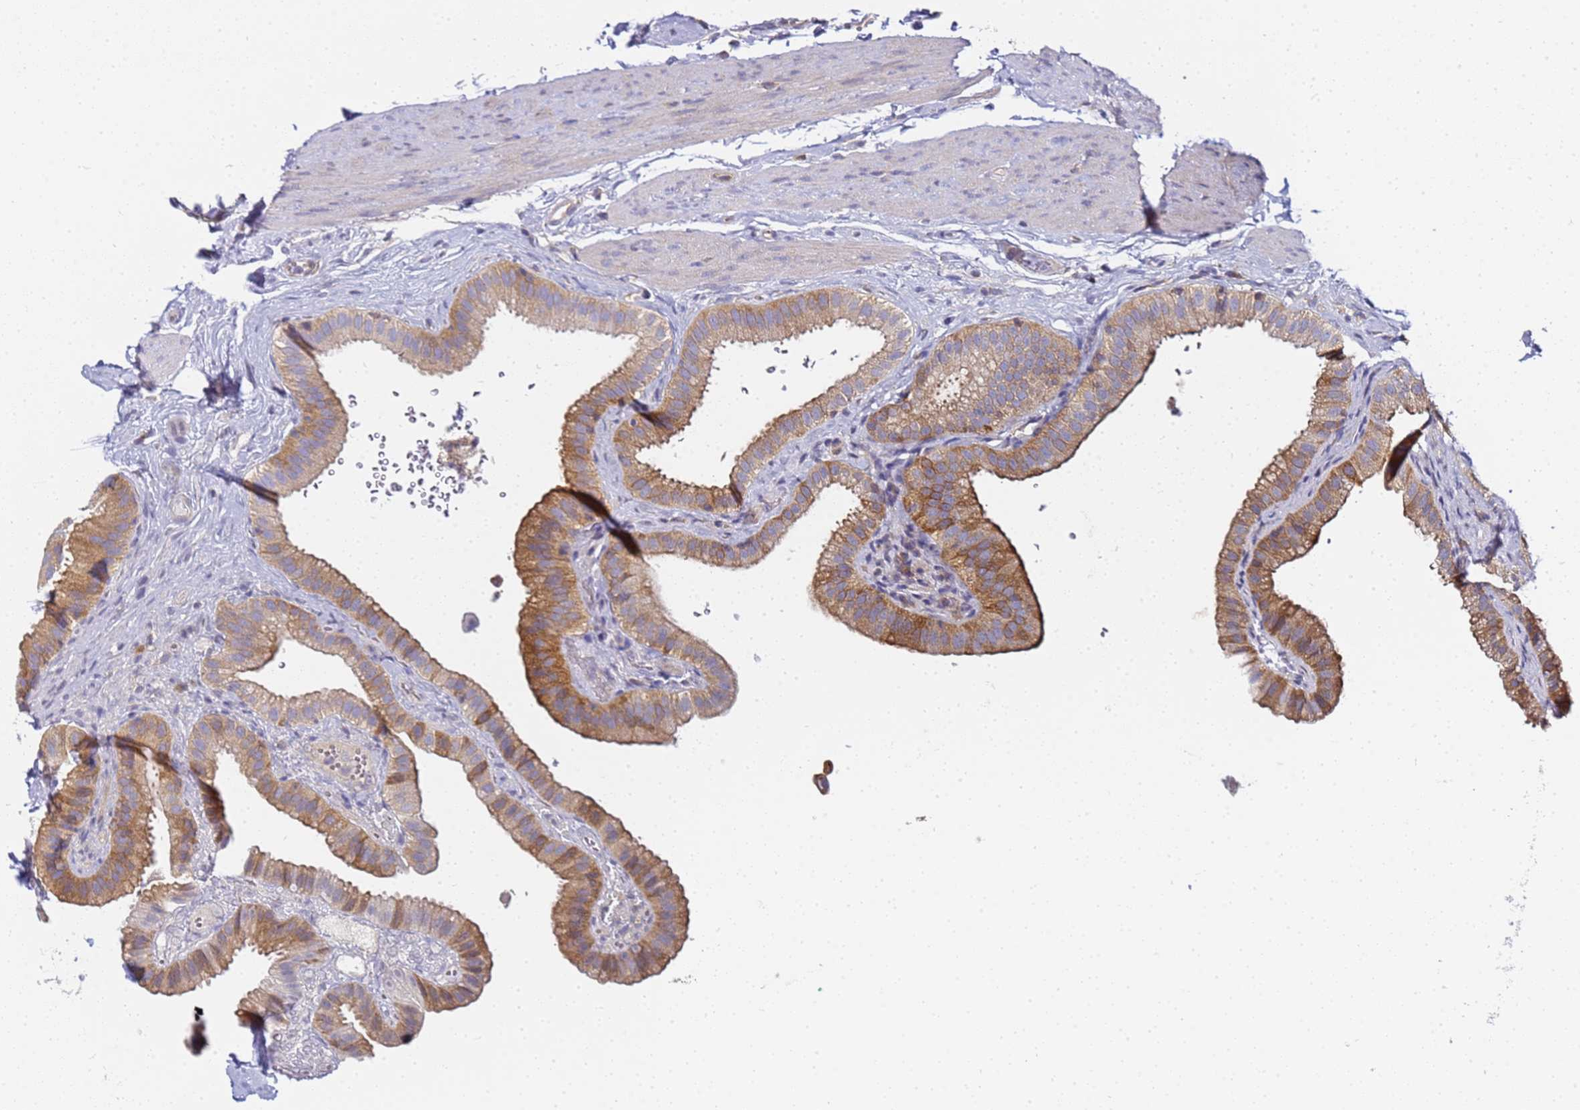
{"staining": {"intensity": "moderate", "quantity": "25%-75%", "location": "cytoplasmic/membranous"}, "tissue": "gallbladder", "cell_type": "Glandular cells", "image_type": "normal", "snomed": [{"axis": "morphology", "description": "Normal tissue, NOS"}, {"axis": "topography", "description": "Gallbladder"}], "caption": "The immunohistochemical stain shows moderate cytoplasmic/membranous staining in glandular cells of normal gallbladder.", "gene": "CHM", "patient": {"sex": "female", "age": 61}}